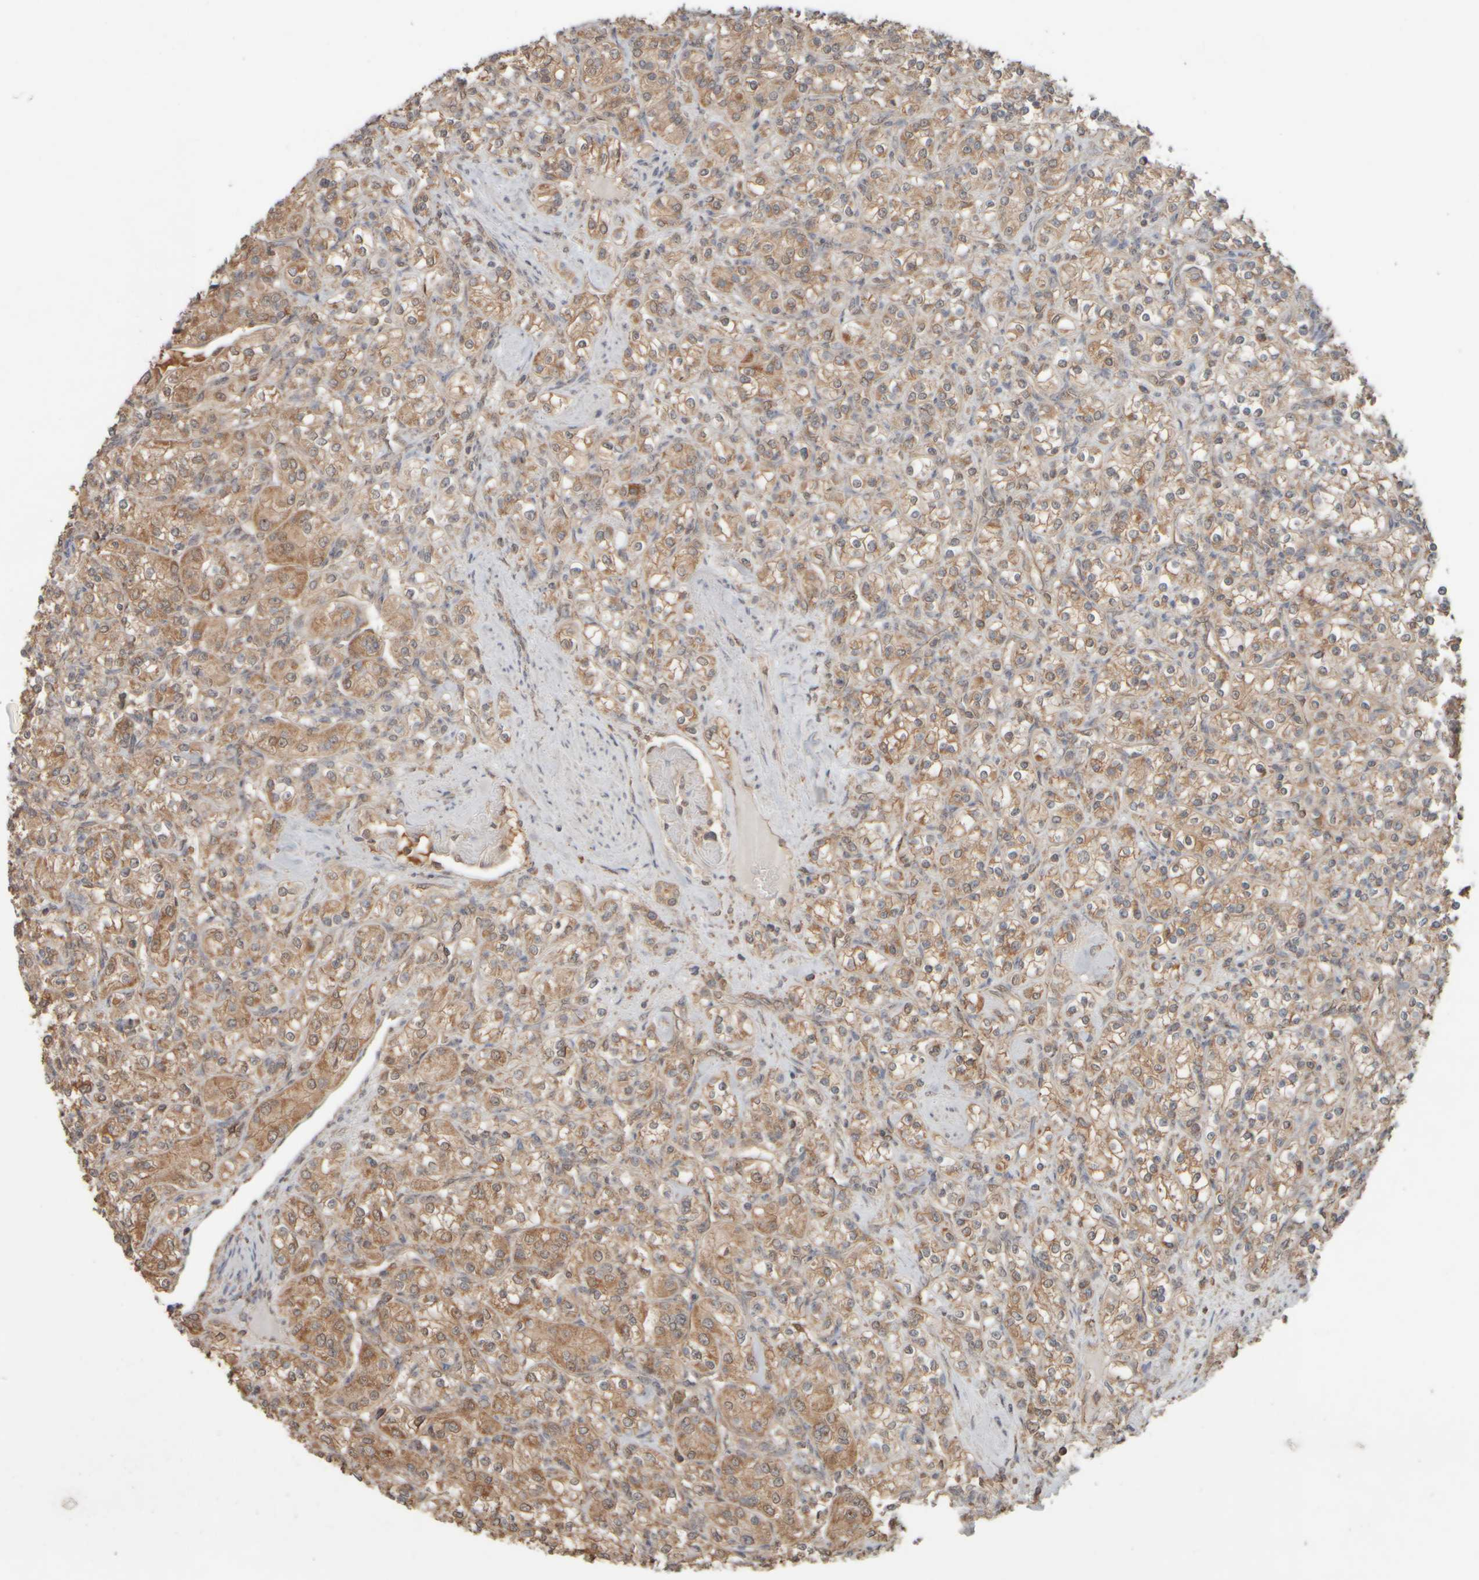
{"staining": {"intensity": "moderate", "quantity": ">75%", "location": "cytoplasmic/membranous"}, "tissue": "renal cancer", "cell_type": "Tumor cells", "image_type": "cancer", "snomed": [{"axis": "morphology", "description": "Adenocarcinoma, NOS"}, {"axis": "topography", "description": "Kidney"}], "caption": "Protein analysis of adenocarcinoma (renal) tissue reveals moderate cytoplasmic/membranous expression in about >75% of tumor cells.", "gene": "EIF2B3", "patient": {"sex": "male", "age": 77}}